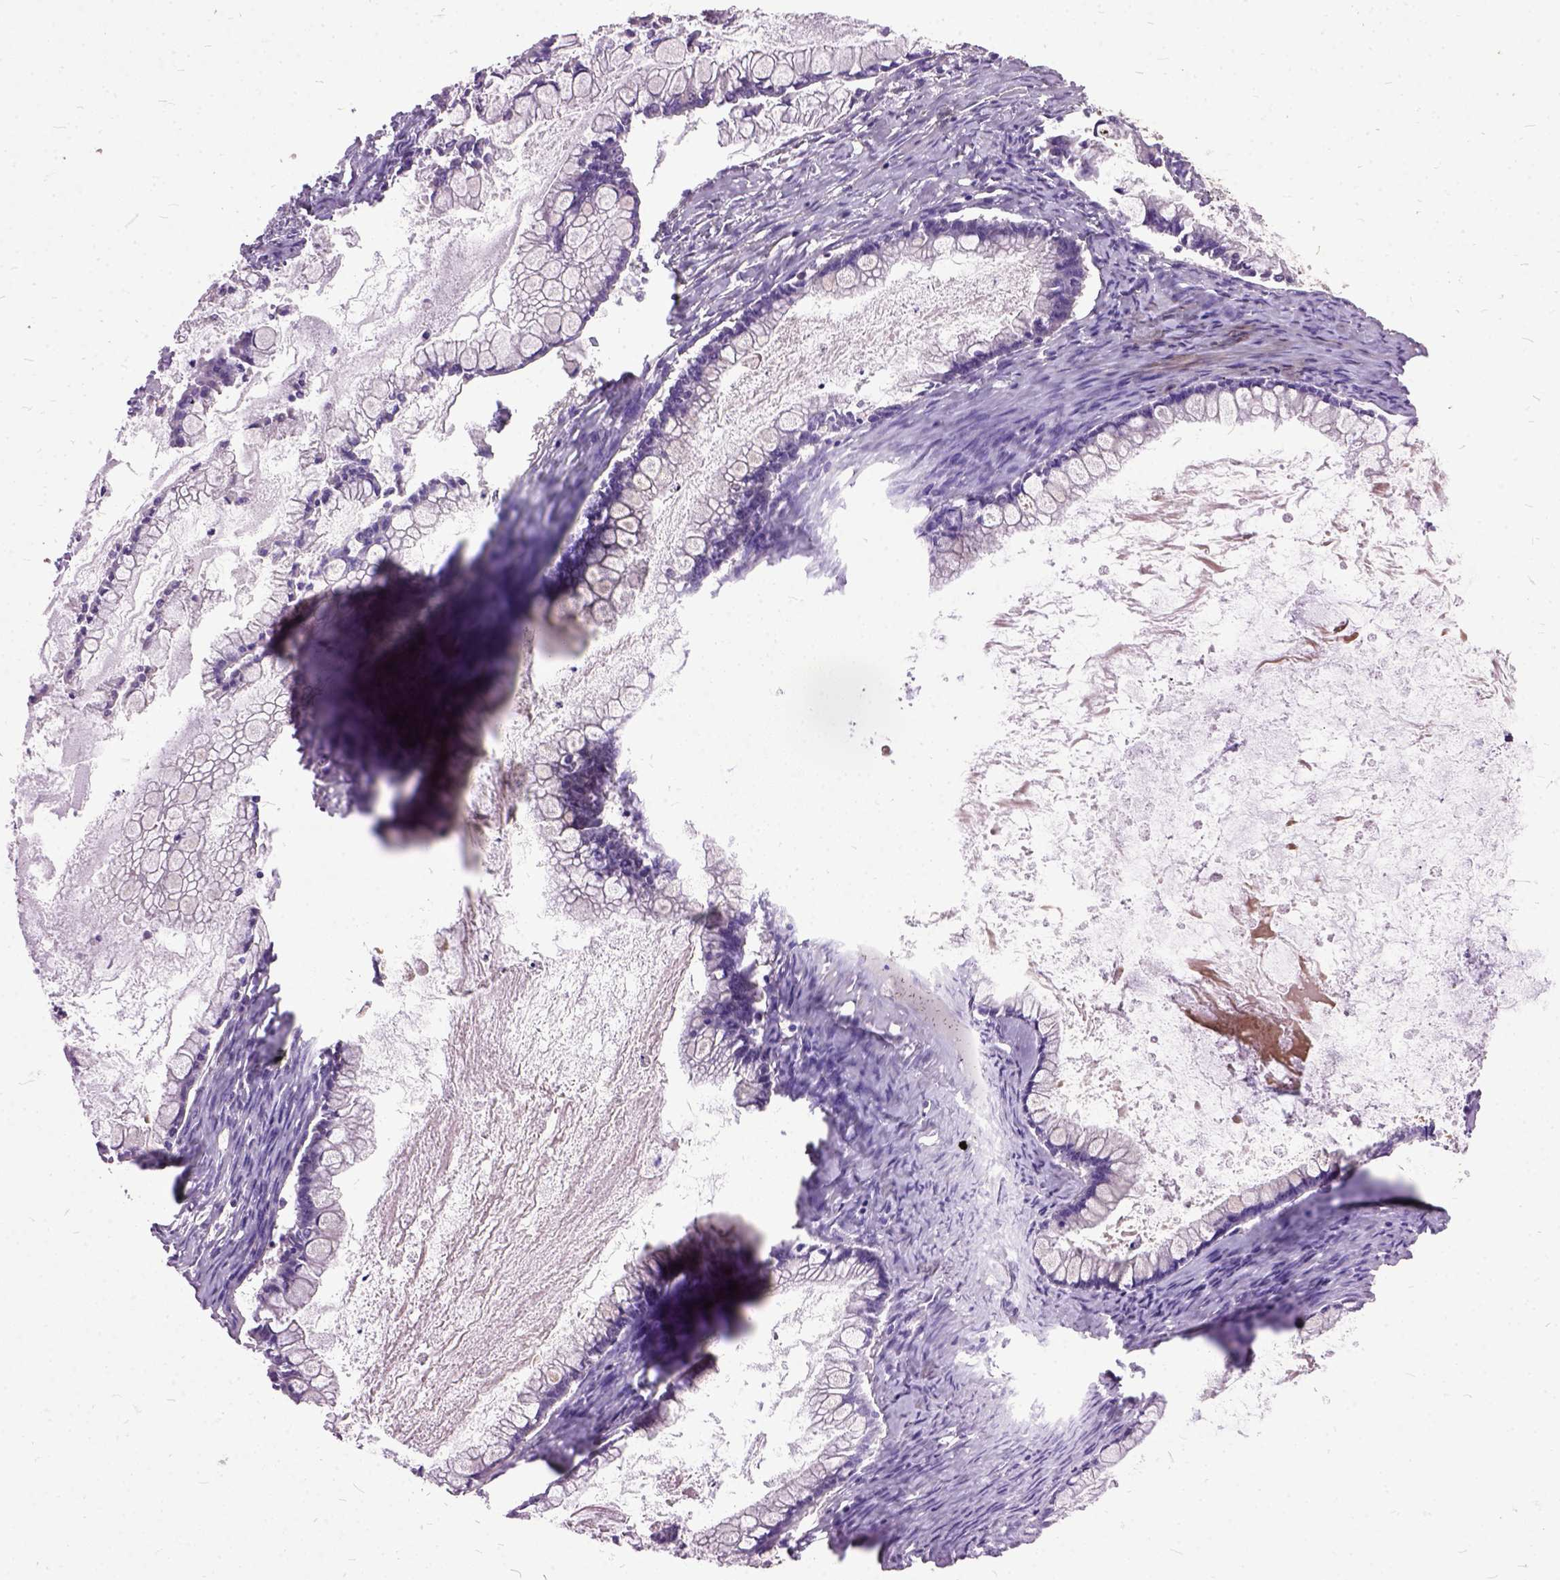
{"staining": {"intensity": "negative", "quantity": "none", "location": "none"}, "tissue": "ovarian cancer", "cell_type": "Tumor cells", "image_type": "cancer", "snomed": [{"axis": "morphology", "description": "Cystadenocarcinoma, mucinous, NOS"}, {"axis": "topography", "description": "Ovary"}], "caption": "Immunohistochemistry (IHC) of human mucinous cystadenocarcinoma (ovarian) exhibits no expression in tumor cells.", "gene": "AREG", "patient": {"sex": "female", "age": 67}}